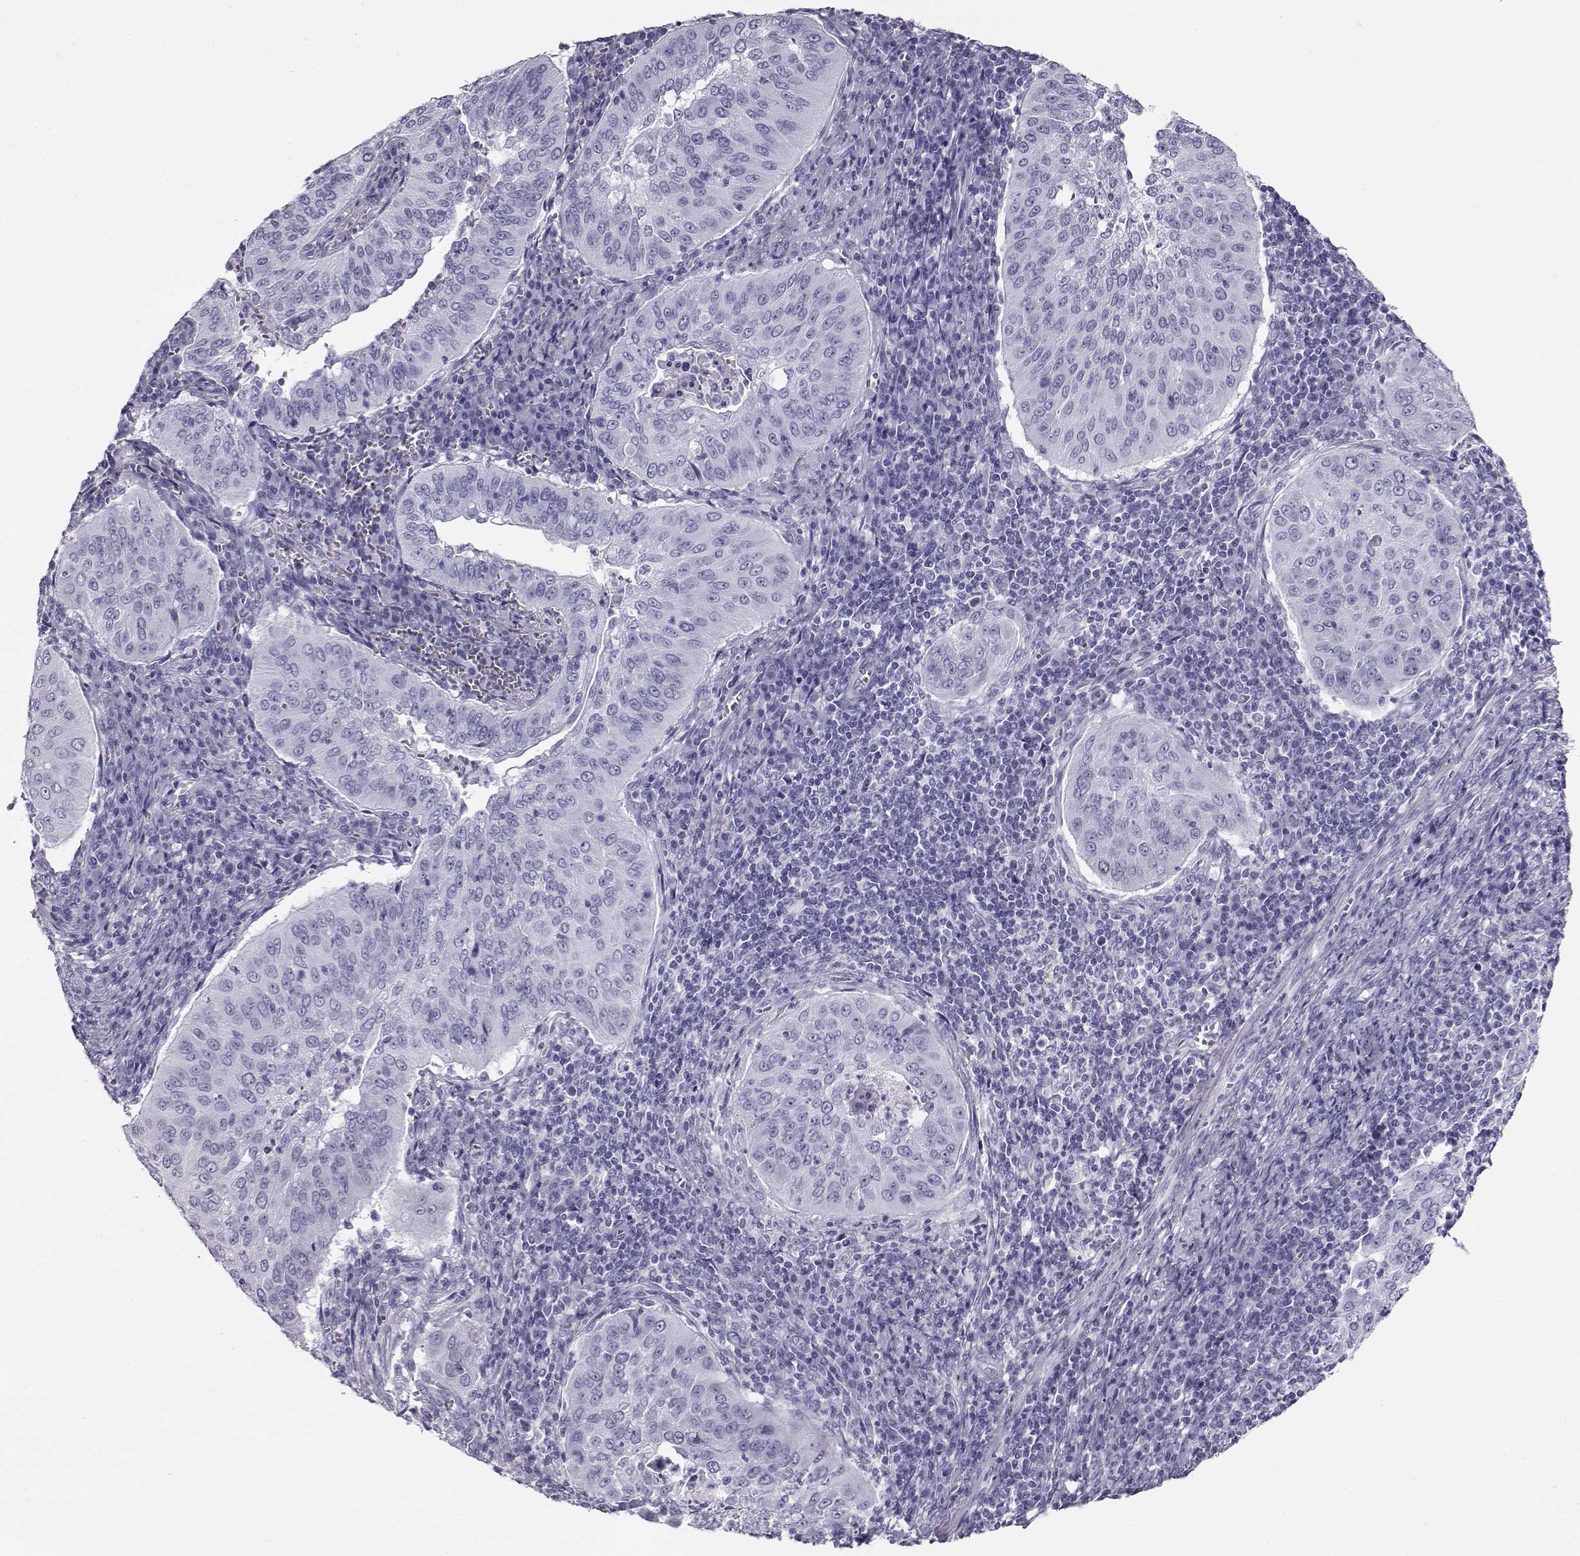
{"staining": {"intensity": "negative", "quantity": "none", "location": "none"}, "tissue": "cervical cancer", "cell_type": "Tumor cells", "image_type": "cancer", "snomed": [{"axis": "morphology", "description": "Squamous cell carcinoma, NOS"}, {"axis": "topography", "description": "Cervix"}], "caption": "Immunohistochemistry (IHC) image of neoplastic tissue: cervical squamous cell carcinoma stained with DAB reveals no significant protein staining in tumor cells.", "gene": "RD3", "patient": {"sex": "female", "age": 39}}